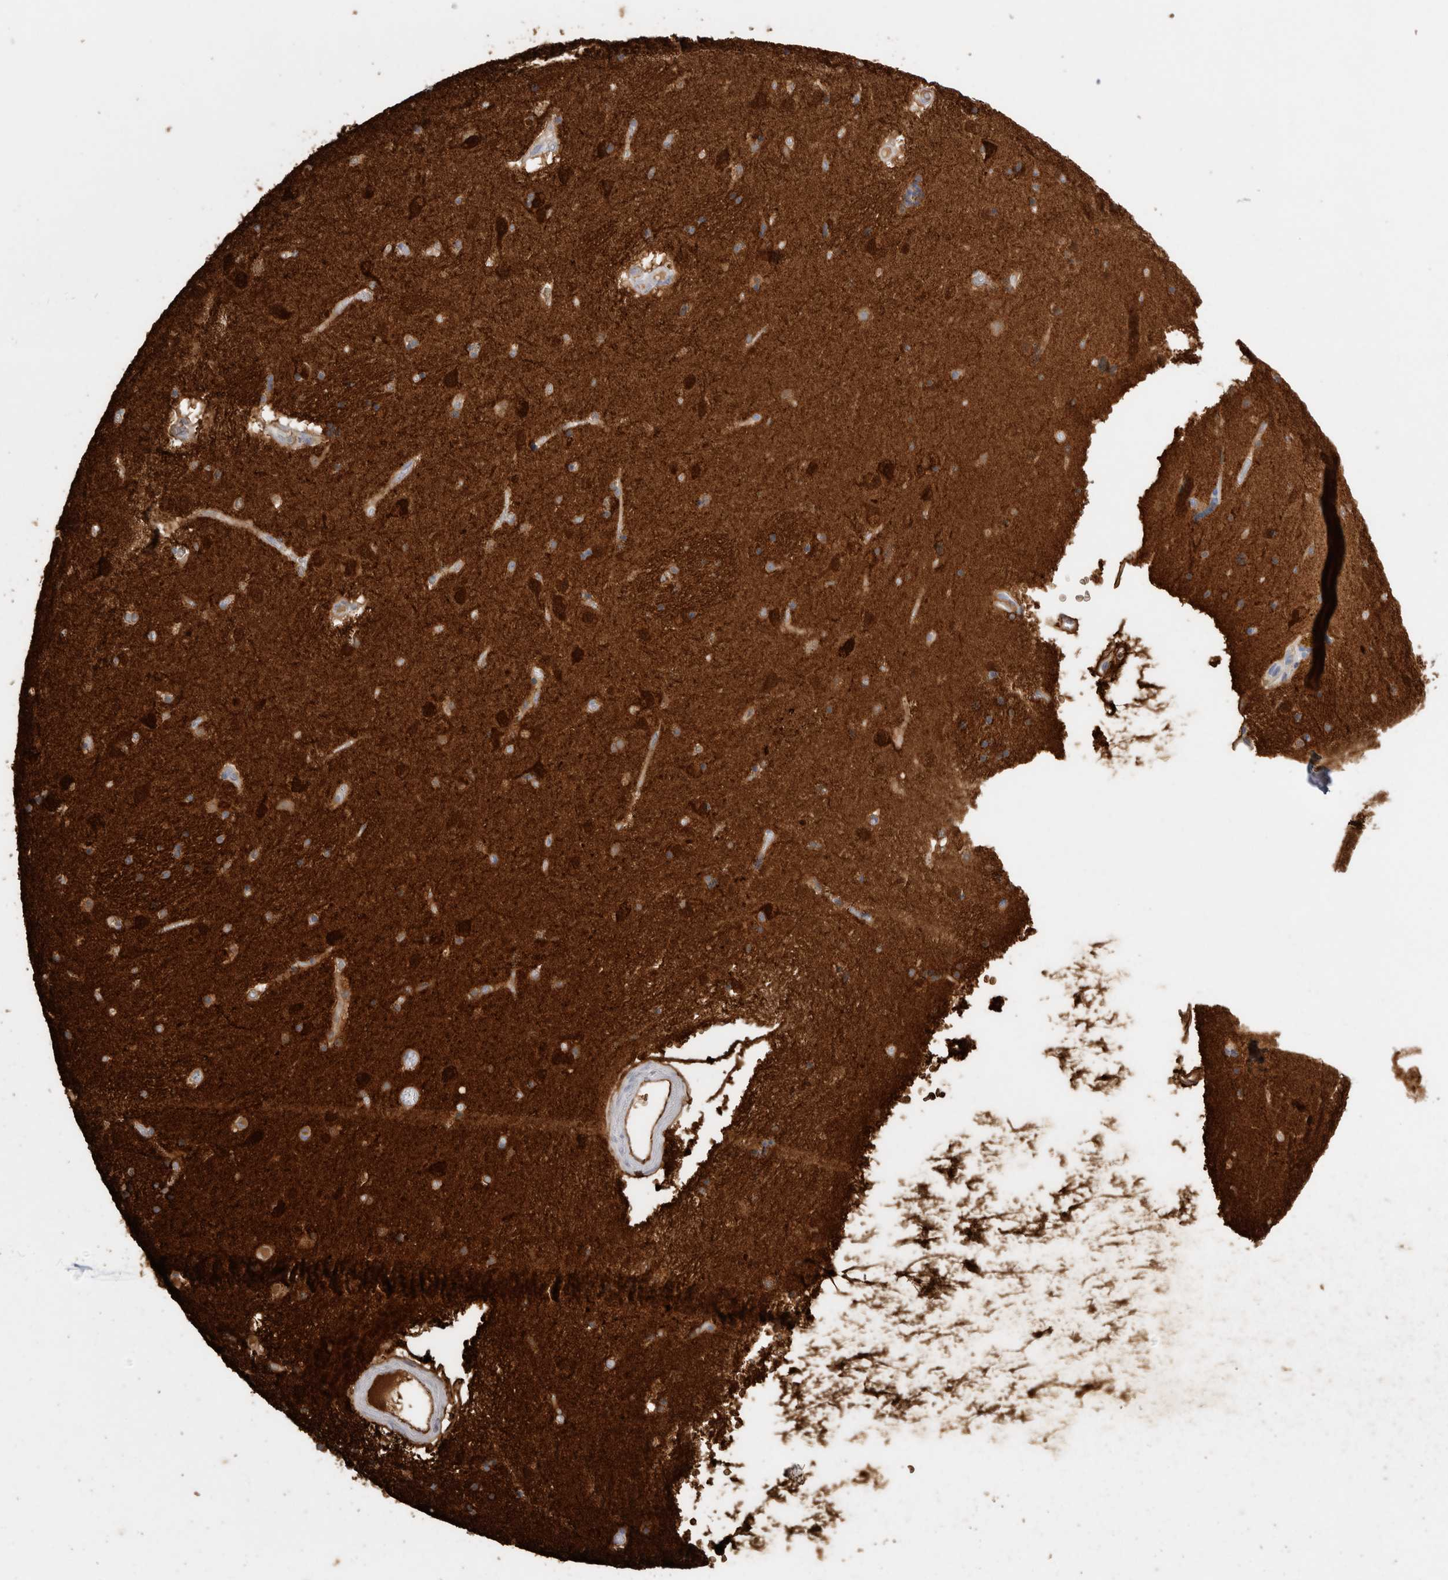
{"staining": {"intensity": "moderate", "quantity": "<25%", "location": "cytoplasmic/membranous"}, "tissue": "caudate", "cell_type": "Glial cells", "image_type": "normal", "snomed": [{"axis": "morphology", "description": "Normal tissue, NOS"}, {"axis": "topography", "description": "Lateral ventricle wall"}], "caption": "Brown immunohistochemical staining in normal caudate shows moderate cytoplasmic/membranous staining in about <25% of glial cells. Using DAB (3,3'-diaminobenzidine) (brown) and hematoxylin (blue) stains, captured at high magnification using brightfield microscopy.", "gene": "PPP3CC", "patient": {"sex": "male", "age": 70}}